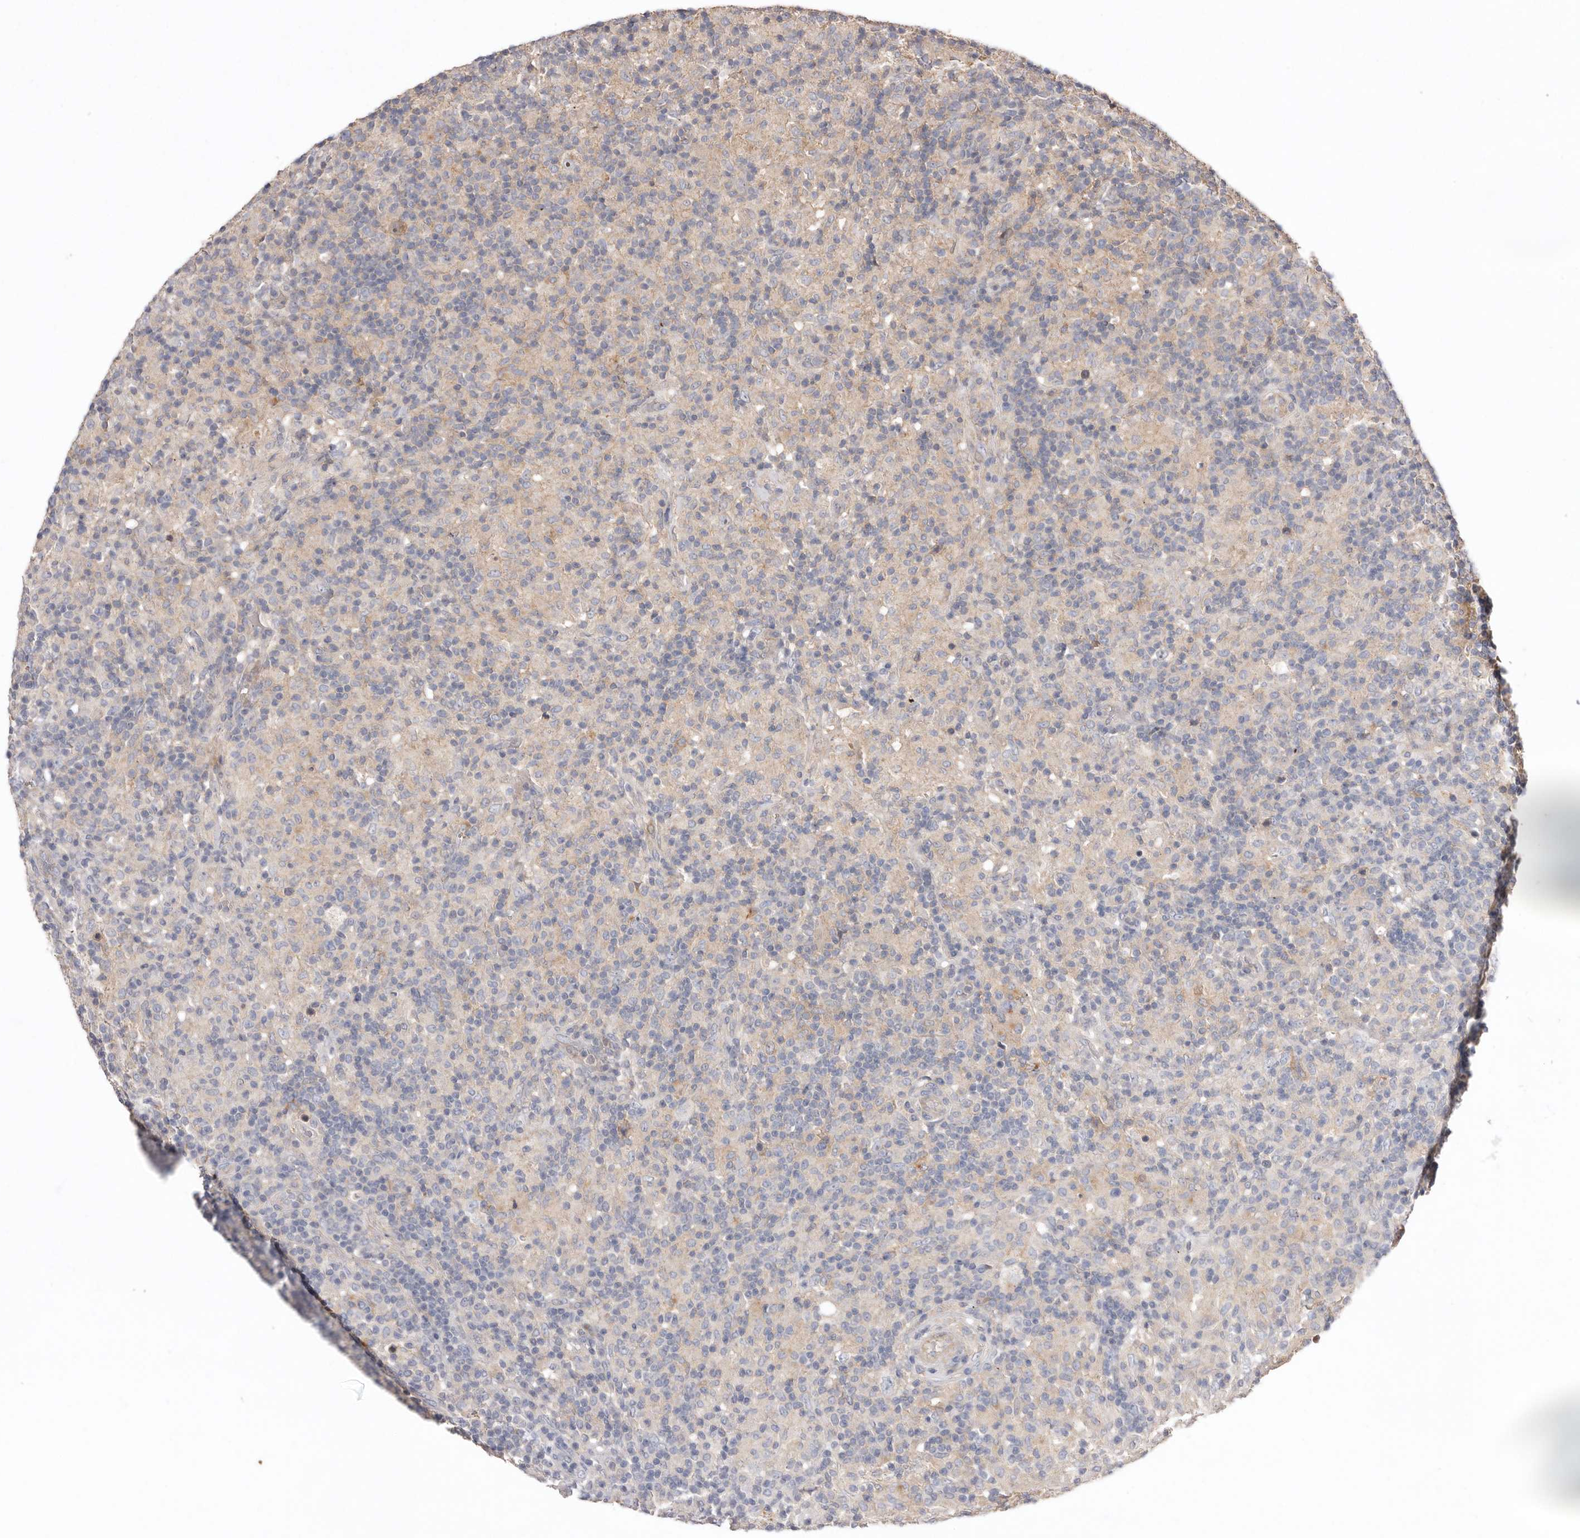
{"staining": {"intensity": "negative", "quantity": "none", "location": "none"}, "tissue": "lymphoma", "cell_type": "Tumor cells", "image_type": "cancer", "snomed": [{"axis": "morphology", "description": "Hodgkin's disease, NOS"}, {"axis": "topography", "description": "Lymph node"}], "caption": "Immunohistochemical staining of human lymphoma reveals no significant positivity in tumor cells.", "gene": "RWDD1", "patient": {"sex": "male", "age": 70}}